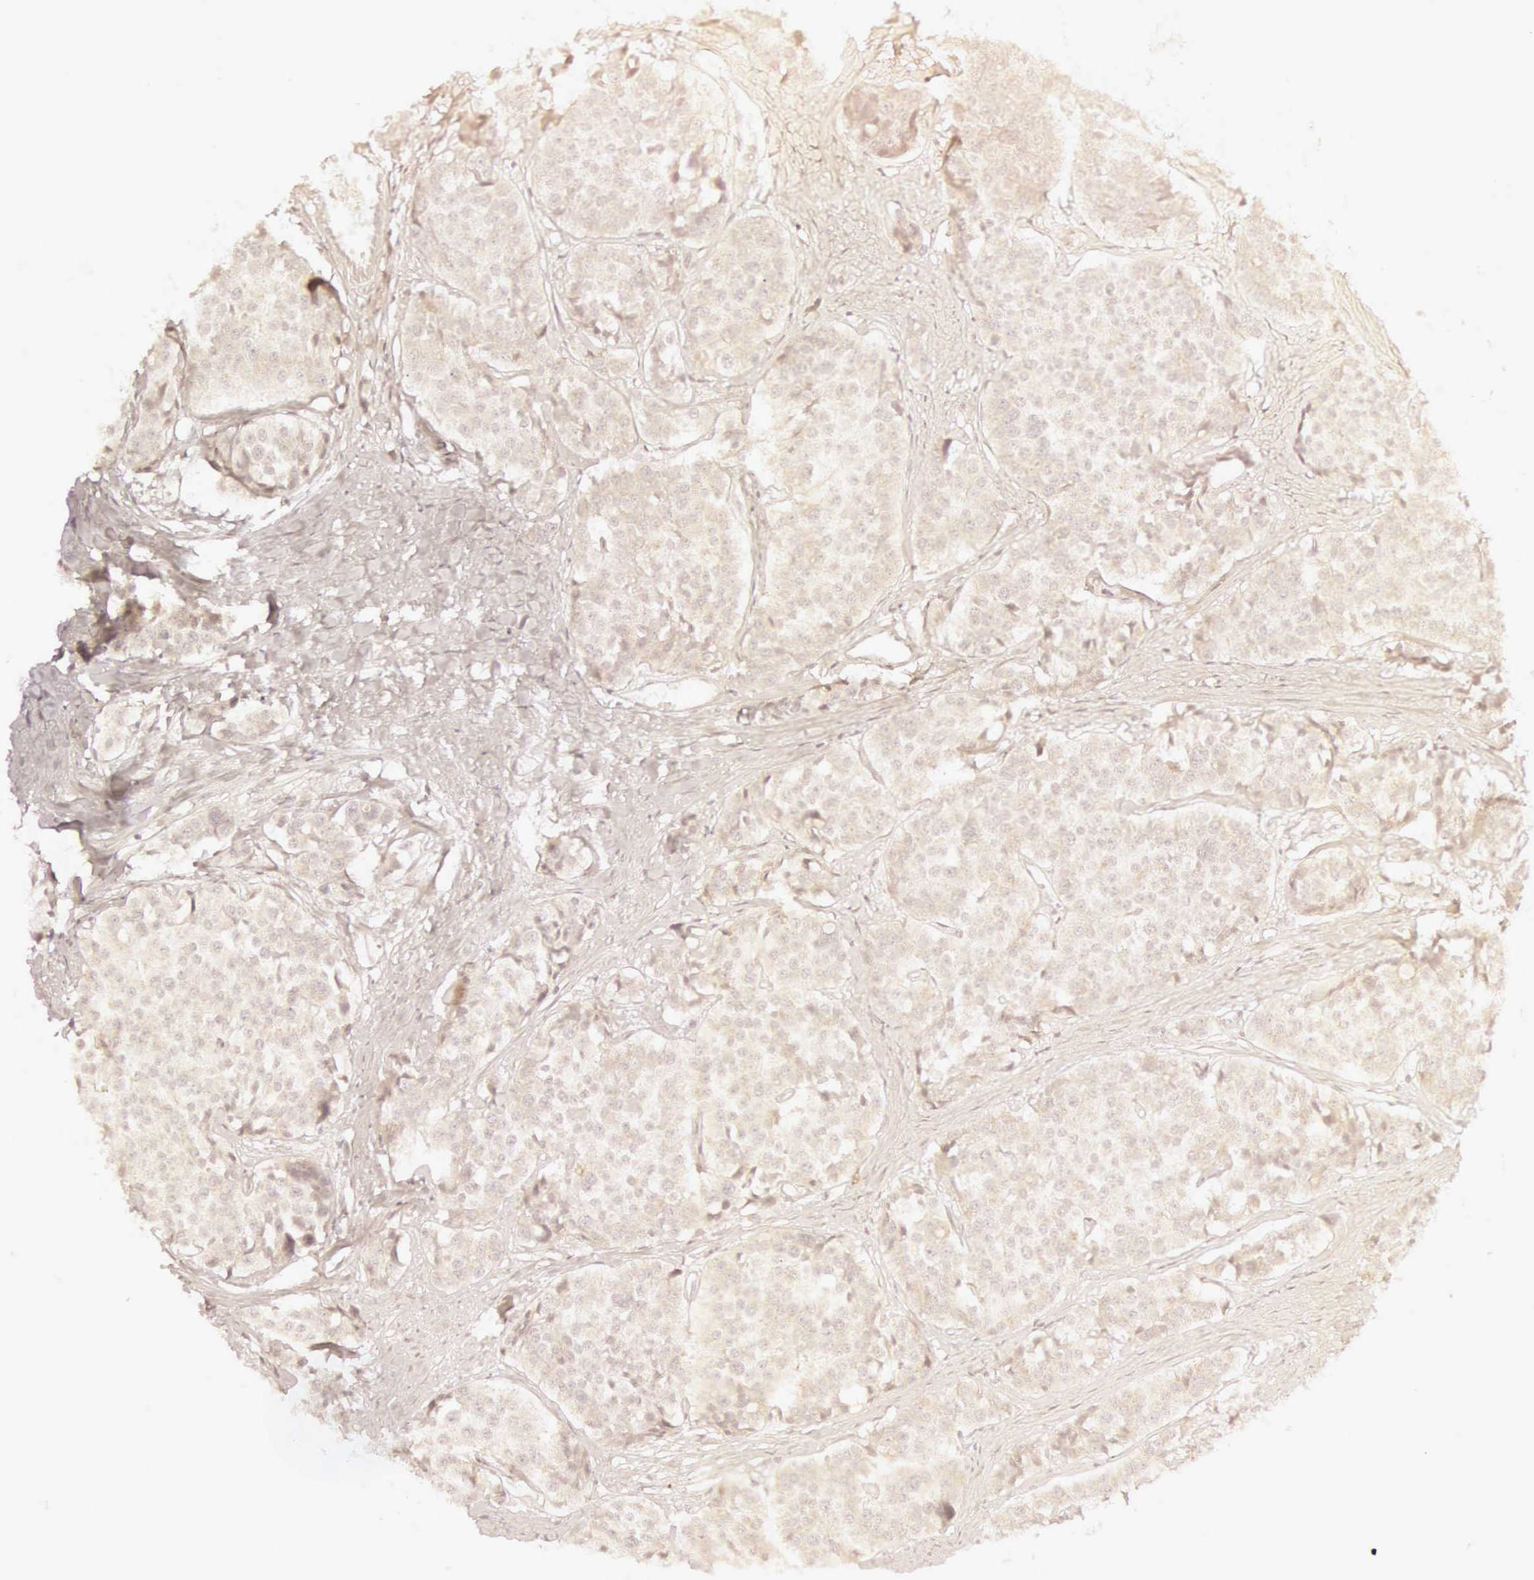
{"staining": {"intensity": "weak", "quantity": ">75%", "location": "cytoplasmic/membranous"}, "tissue": "carcinoid", "cell_type": "Tumor cells", "image_type": "cancer", "snomed": [{"axis": "morphology", "description": "Carcinoid, malignant, NOS"}, {"axis": "topography", "description": "Small intestine"}], "caption": "The histopathology image reveals a brown stain indicating the presence of a protein in the cytoplasmic/membranous of tumor cells in carcinoid. Nuclei are stained in blue.", "gene": "CEP170B", "patient": {"sex": "male", "age": 60}}